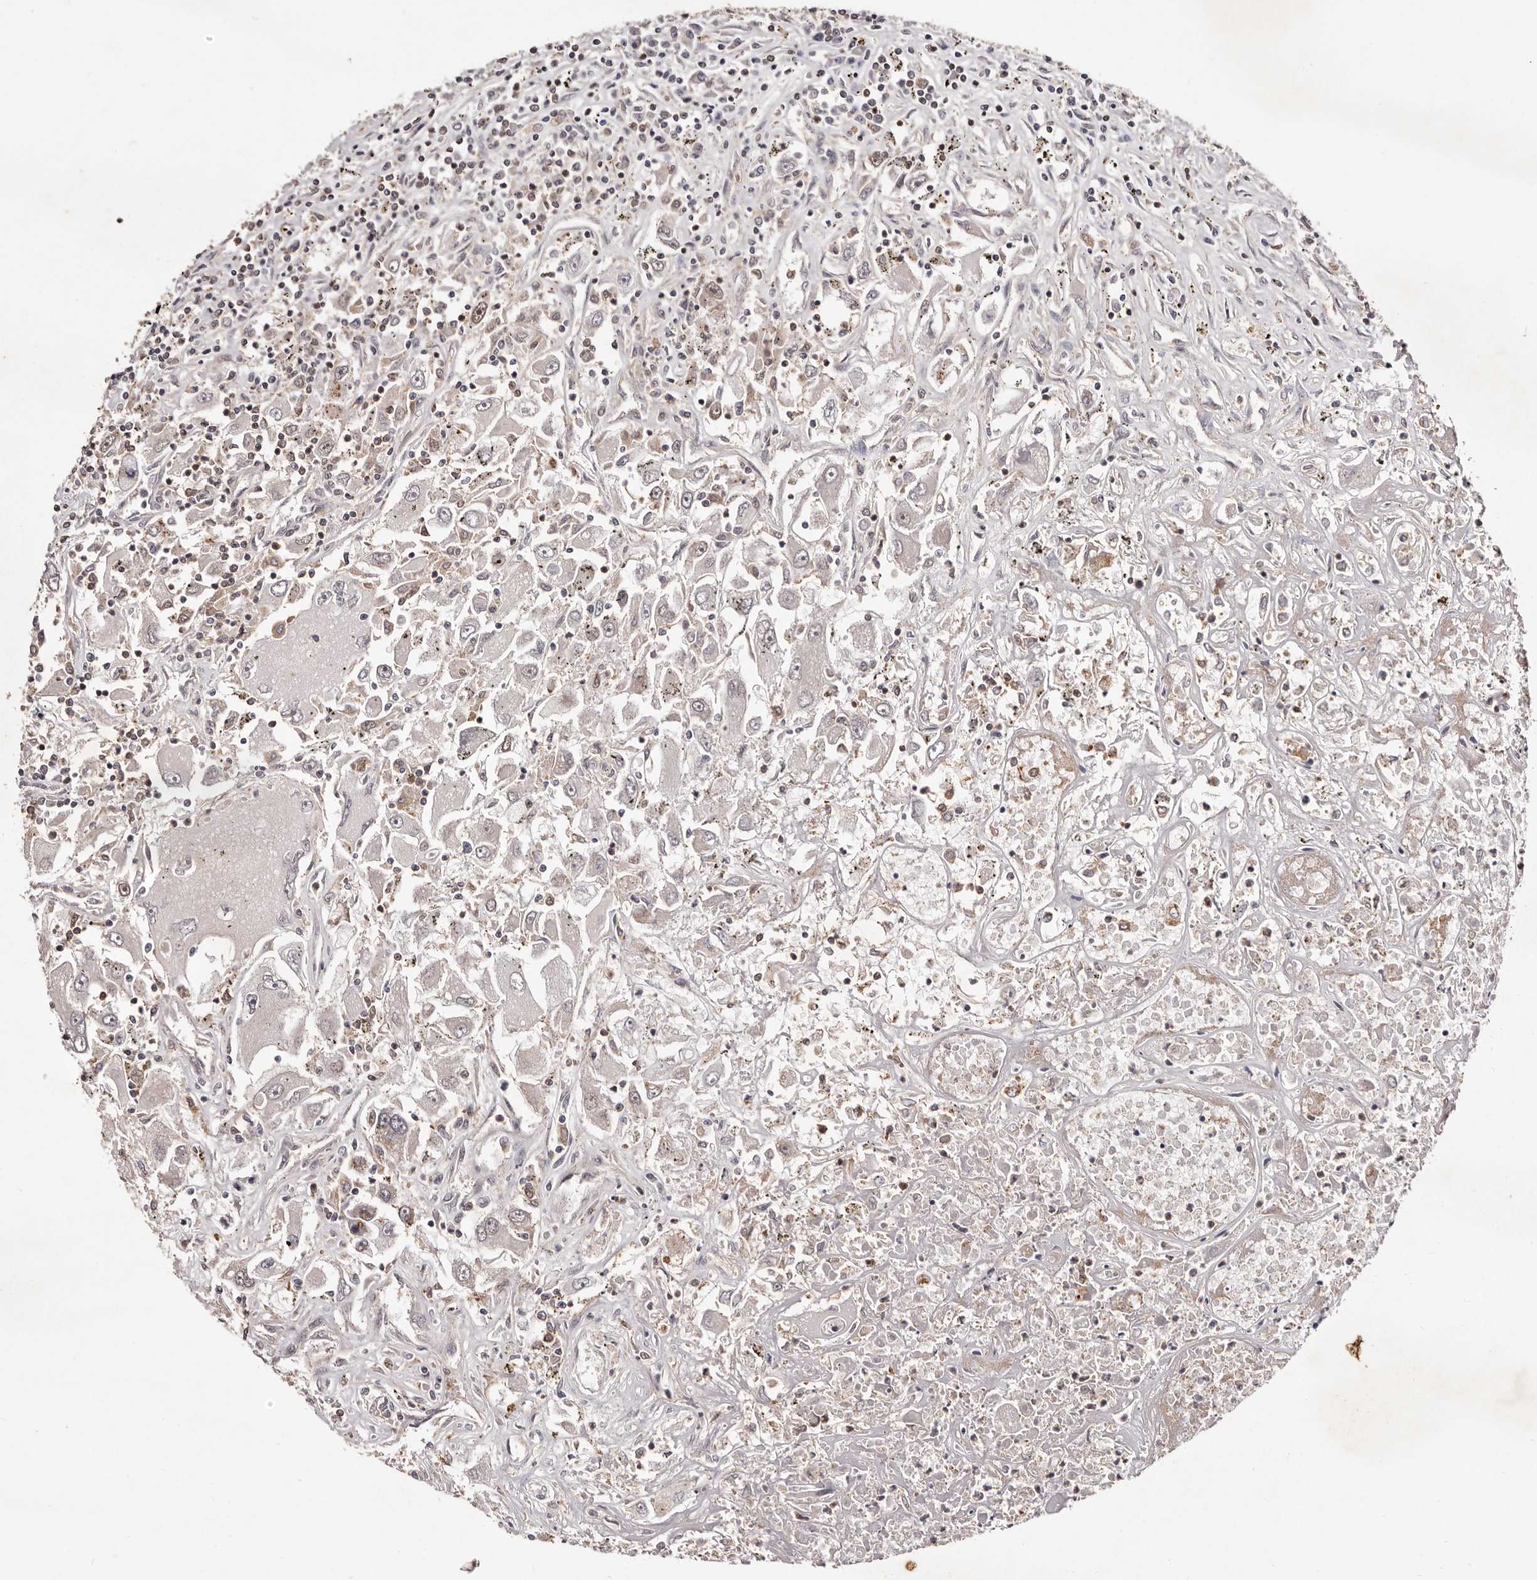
{"staining": {"intensity": "weak", "quantity": "<25%", "location": "cytoplasmic/membranous"}, "tissue": "renal cancer", "cell_type": "Tumor cells", "image_type": "cancer", "snomed": [{"axis": "morphology", "description": "Adenocarcinoma, NOS"}, {"axis": "topography", "description": "Kidney"}], "caption": "Immunohistochemistry (IHC) photomicrograph of neoplastic tissue: renal adenocarcinoma stained with DAB shows no significant protein positivity in tumor cells.", "gene": "FBXO5", "patient": {"sex": "female", "age": 52}}